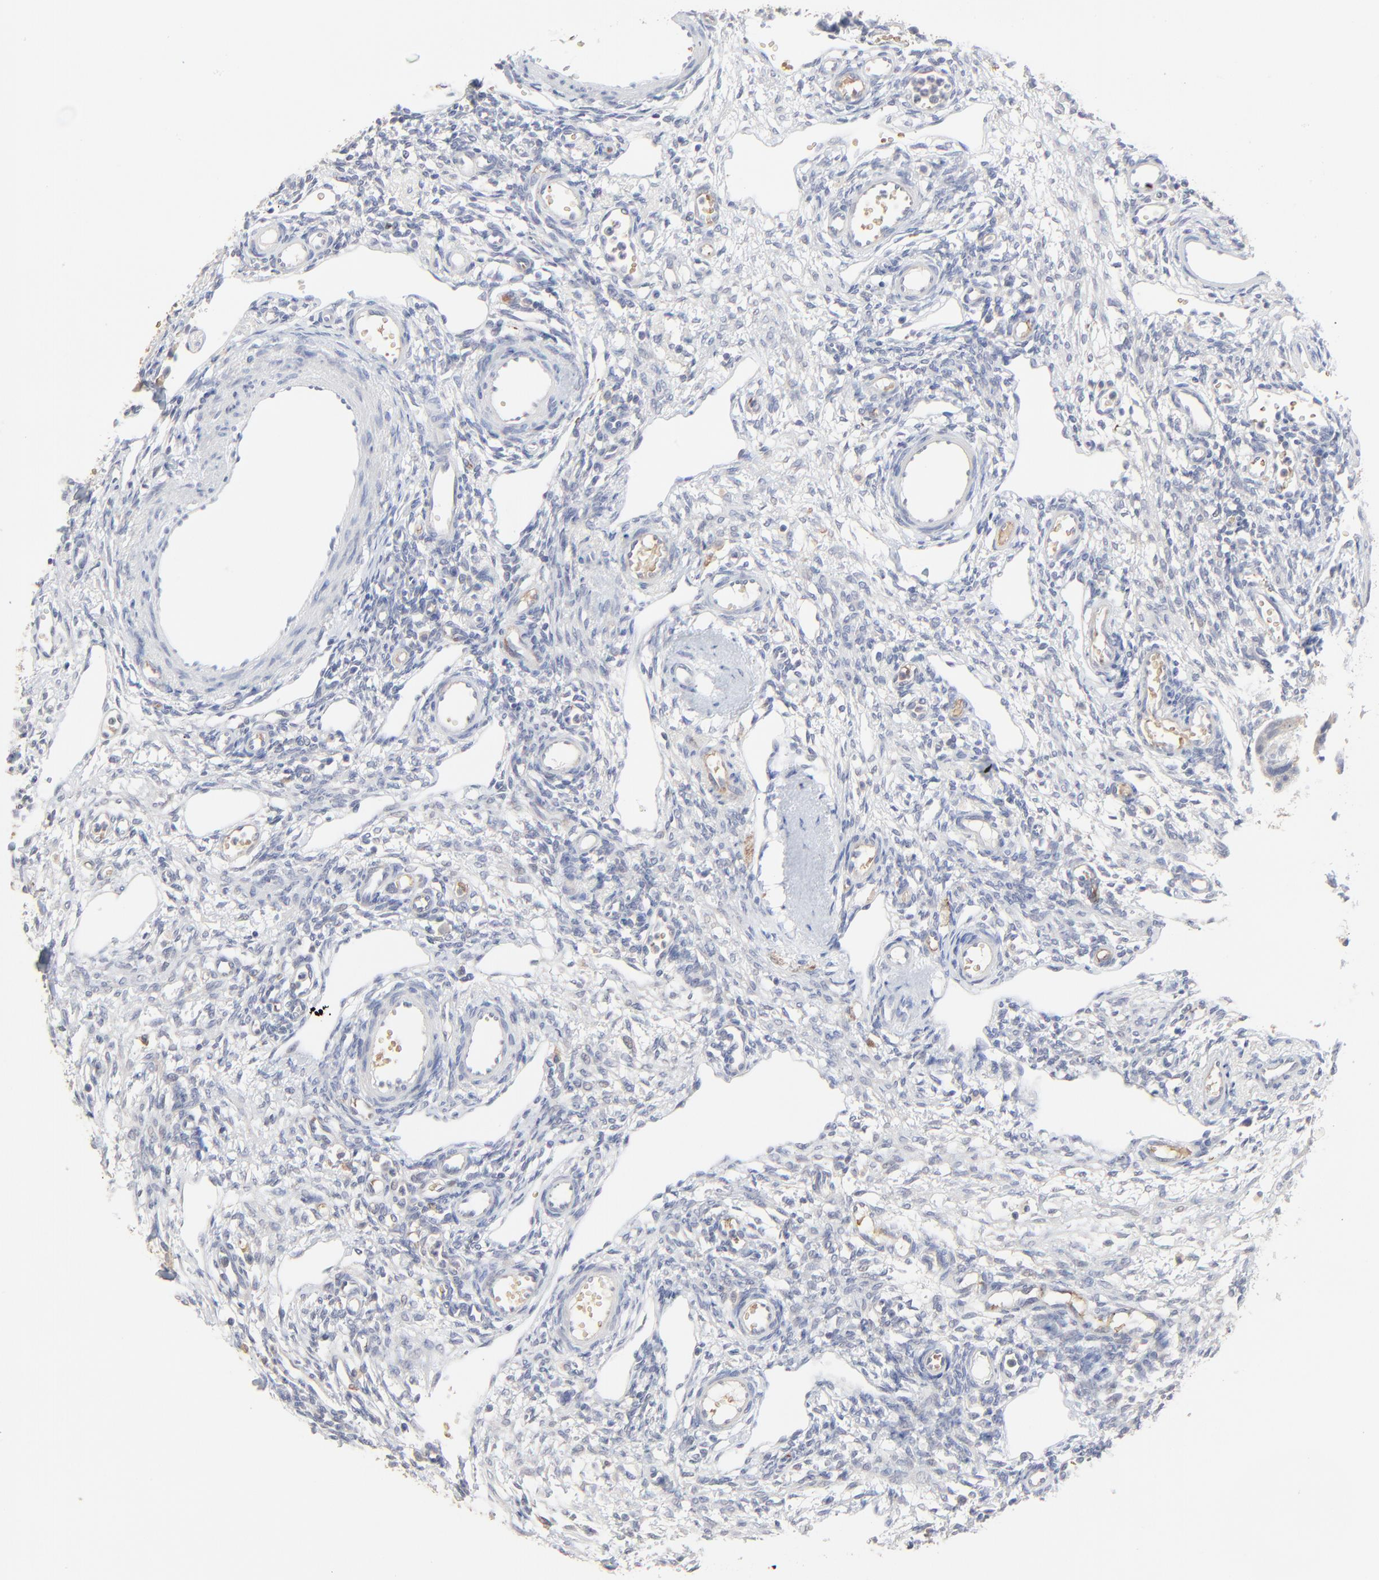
{"staining": {"intensity": "negative", "quantity": "none", "location": "none"}, "tissue": "ovary", "cell_type": "Follicle cells", "image_type": "normal", "snomed": [{"axis": "morphology", "description": "Normal tissue, NOS"}, {"axis": "topography", "description": "Ovary"}], "caption": "There is no significant positivity in follicle cells of ovary. (DAB immunohistochemistry visualized using brightfield microscopy, high magnification).", "gene": "FANCB", "patient": {"sex": "female", "age": 33}}